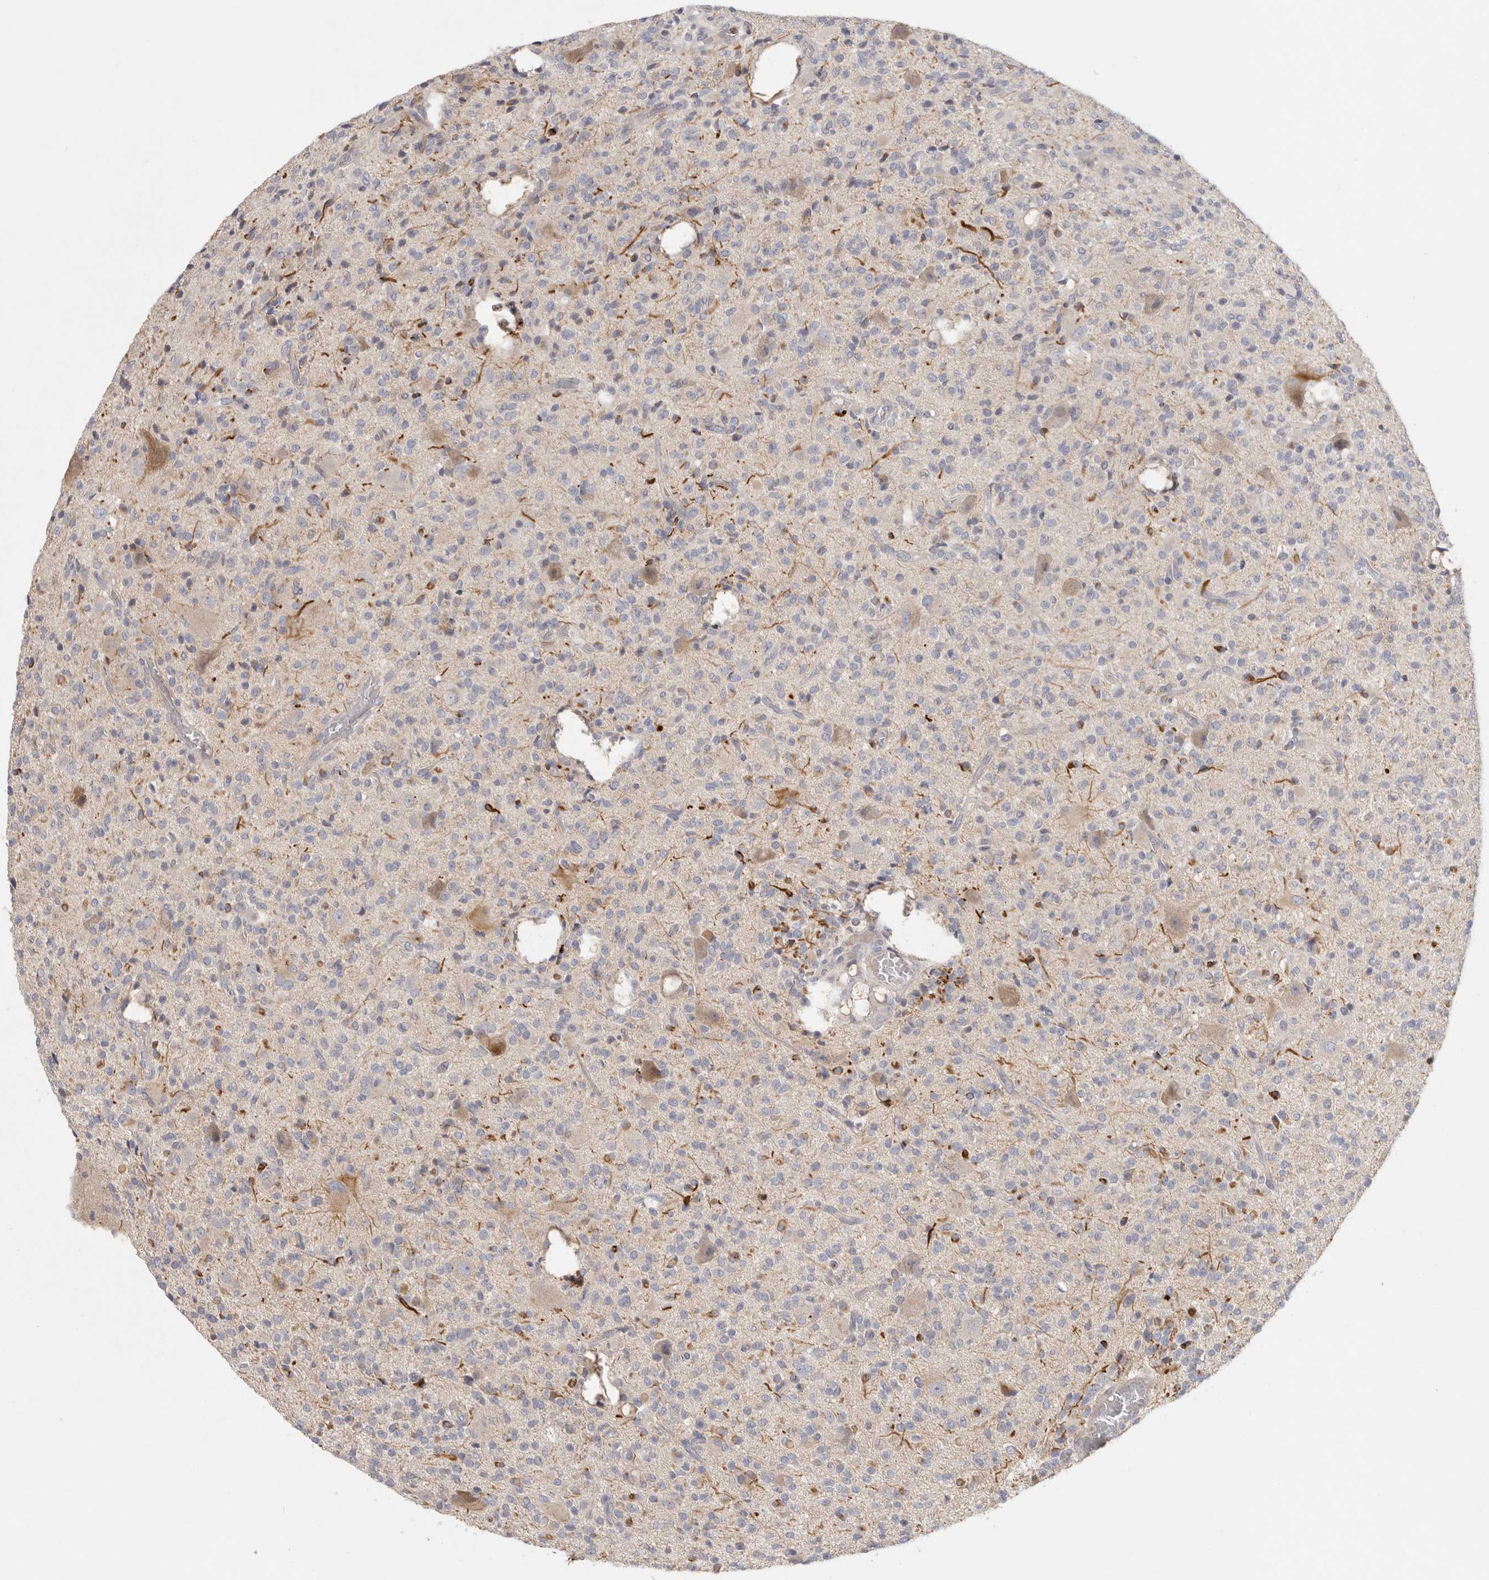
{"staining": {"intensity": "negative", "quantity": "none", "location": "none"}, "tissue": "glioma", "cell_type": "Tumor cells", "image_type": "cancer", "snomed": [{"axis": "morphology", "description": "Glioma, malignant, High grade"}, {"axis": "topography", "description": "Brain"}], "caption": "Tumor cells show no significant positivity in malignant glioma (high-grade). The staining is performed using DAB (3,3'-diaminobenzidine) brown chromogen with nuclei counter-stained in using hematoxylin.", "gene": "CFAP298", "patient": {"sex": "male", "age": 34}}